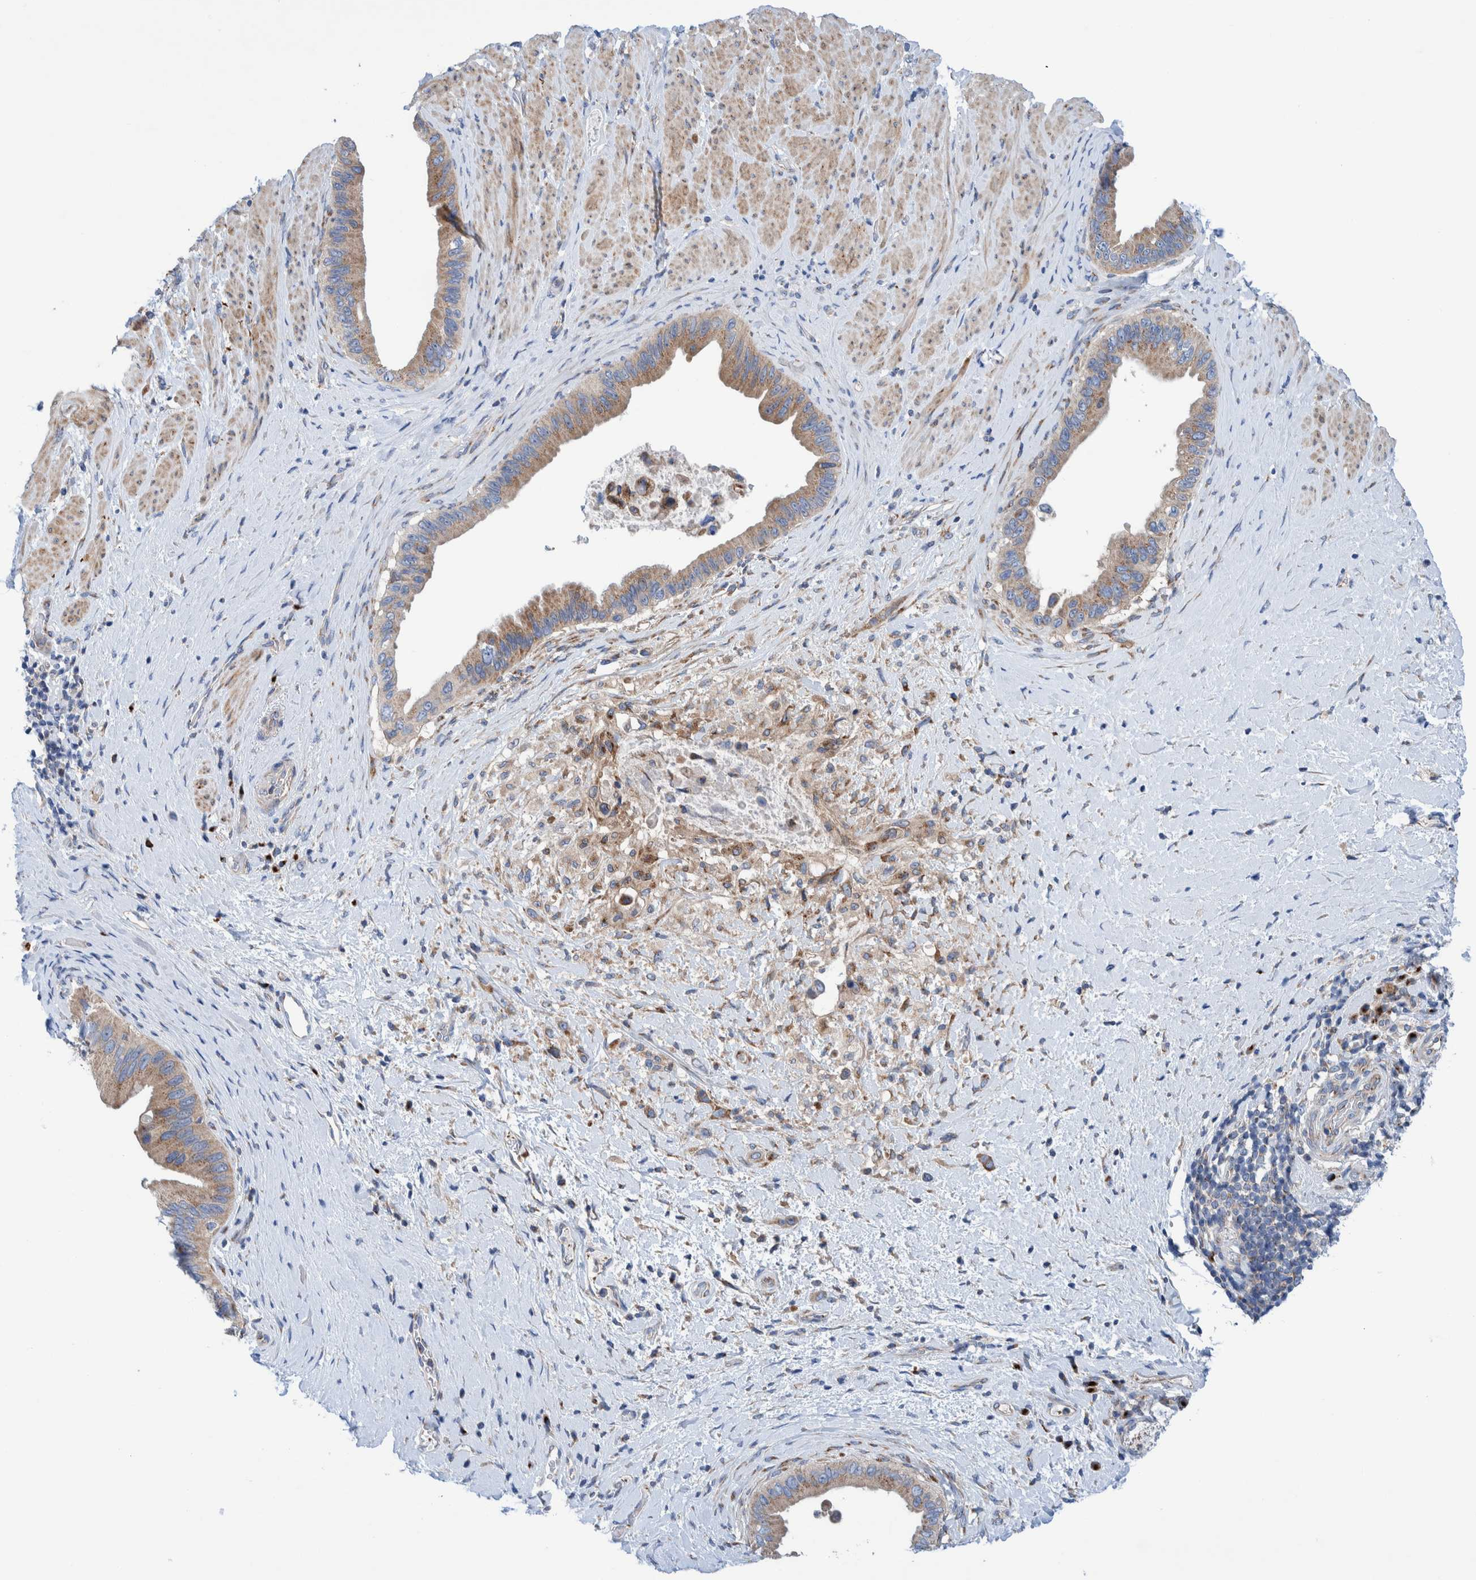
{"staining": {"intensity": "moderate", "quantity": ">75%", "location": "cytoplasmic/membranous"}, "tissue": "pancreatic cancer", "cell_type": "Tumor cells", "image_type": "cancer", "snomed": [{"axis": "morphology", "description": "Adenocarcinoma, NOS"}, {"axis": "topography", "description": "Pancreas"}], "caption": "This photomicrograph displays immunohistochemistry (IHC) staining of pancreatic cancer (adenocarcinoma), with medium moderate cytoplasmic/membranous staining in approximately >75% of tumor cells.", "gene": "TRIM58", "patient": {"sex": "female", "age": 56}}